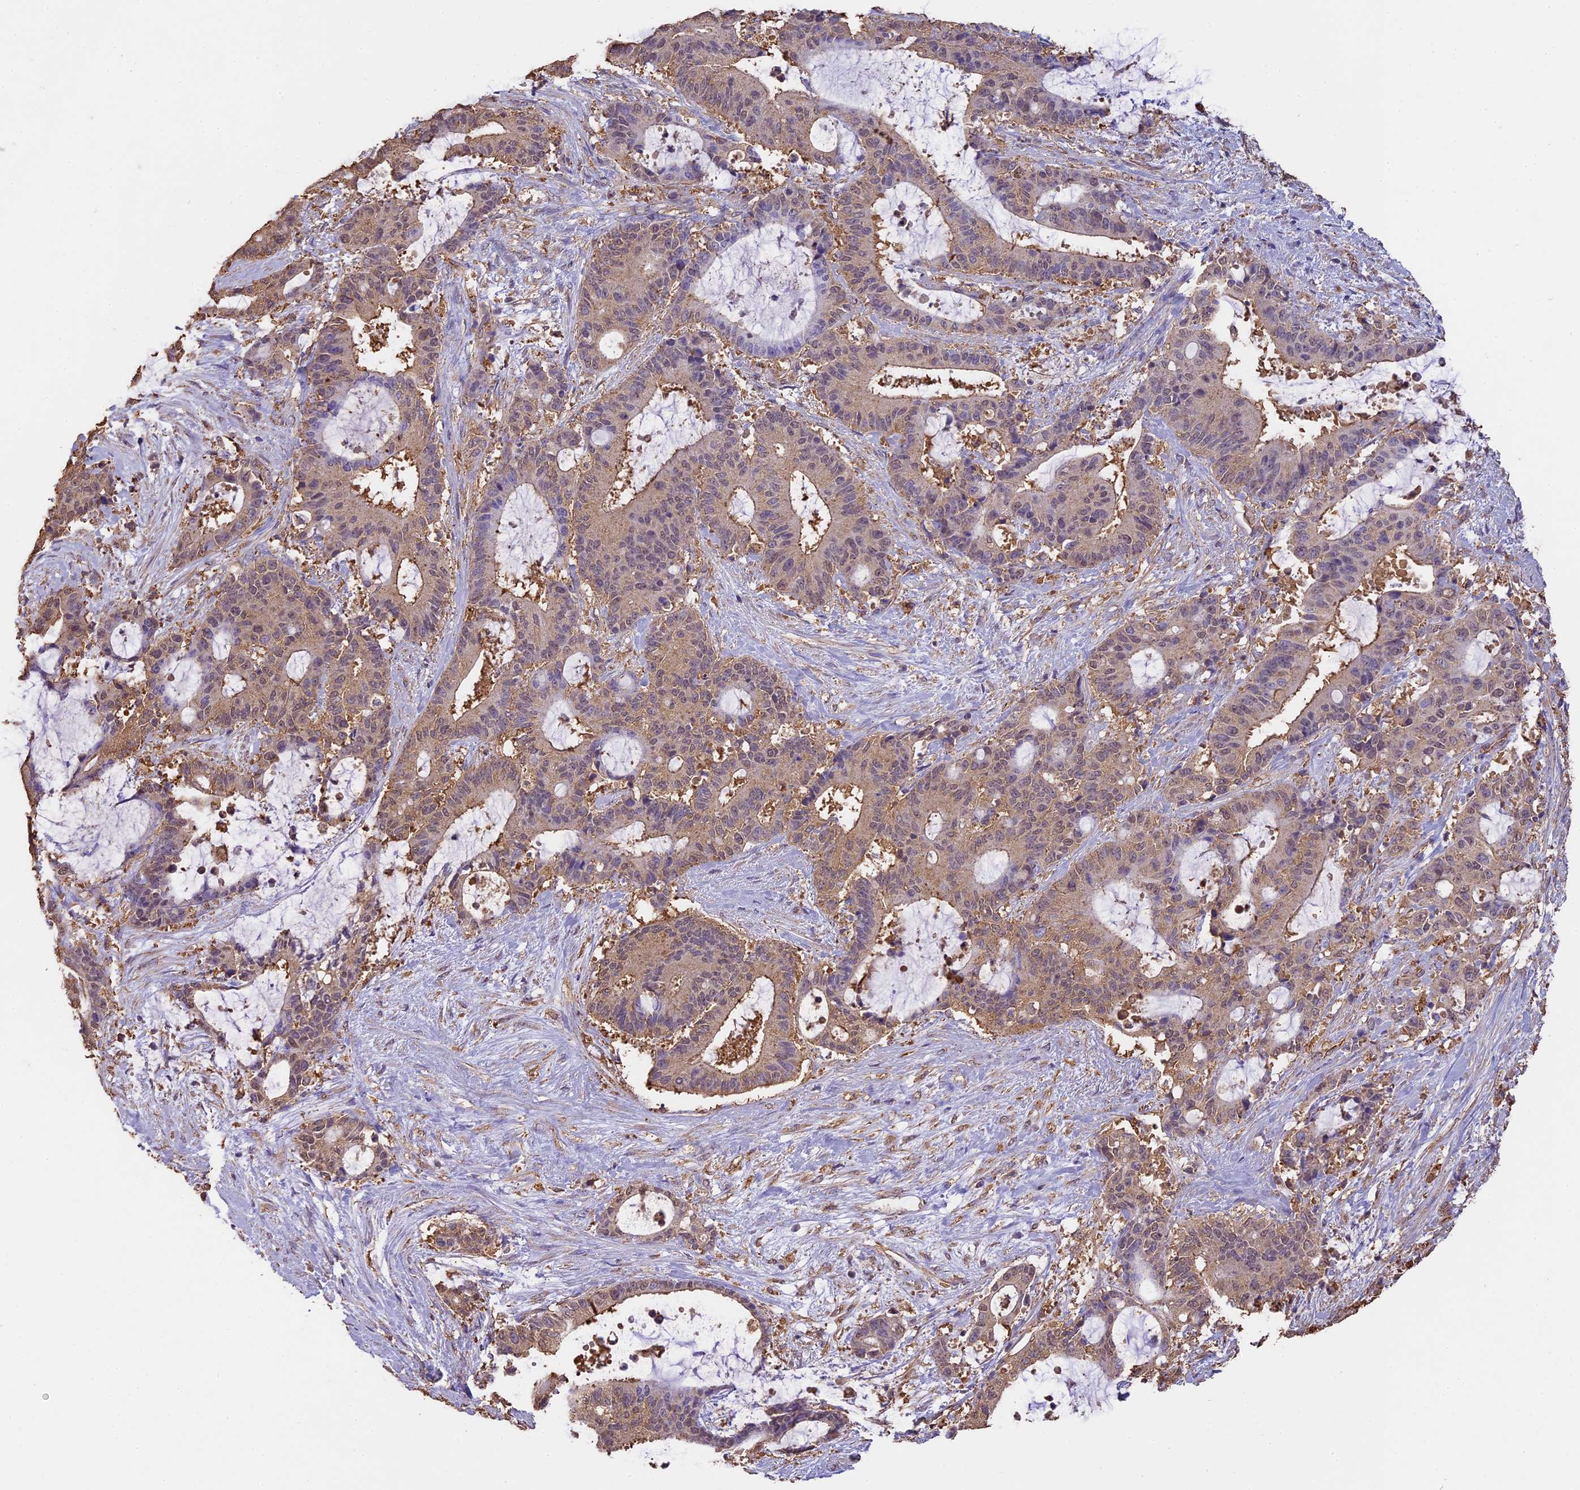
{"staining": {"intensity": "weak", "quantity": "<25%", "location": "cytoplasmic/membranous,nuclear"}, "tissue": "liver cancer", "cell_type": "Tumor cells", "image_type": "cancer", "snomed": [{"axis": "morphology", "description": "Normal tissue, NOS"}, {"axis": "morphology", "description": "Cholangiocarcinoma"}, {"axis": "topography", "description": "Liver"}, {"axis": "topography", "description": "Peripheral nerve tissue"}], "caption": "Photomicrograph shows no protein staining in tumor cells of liver cancer (cholangiocarcinoma) tissue. (Immunohistochemistry (ihc), brightfield microscopy, high magnification).", "gene": "ARHGAP19", "patient": {"sex": "female", "age": 73}}